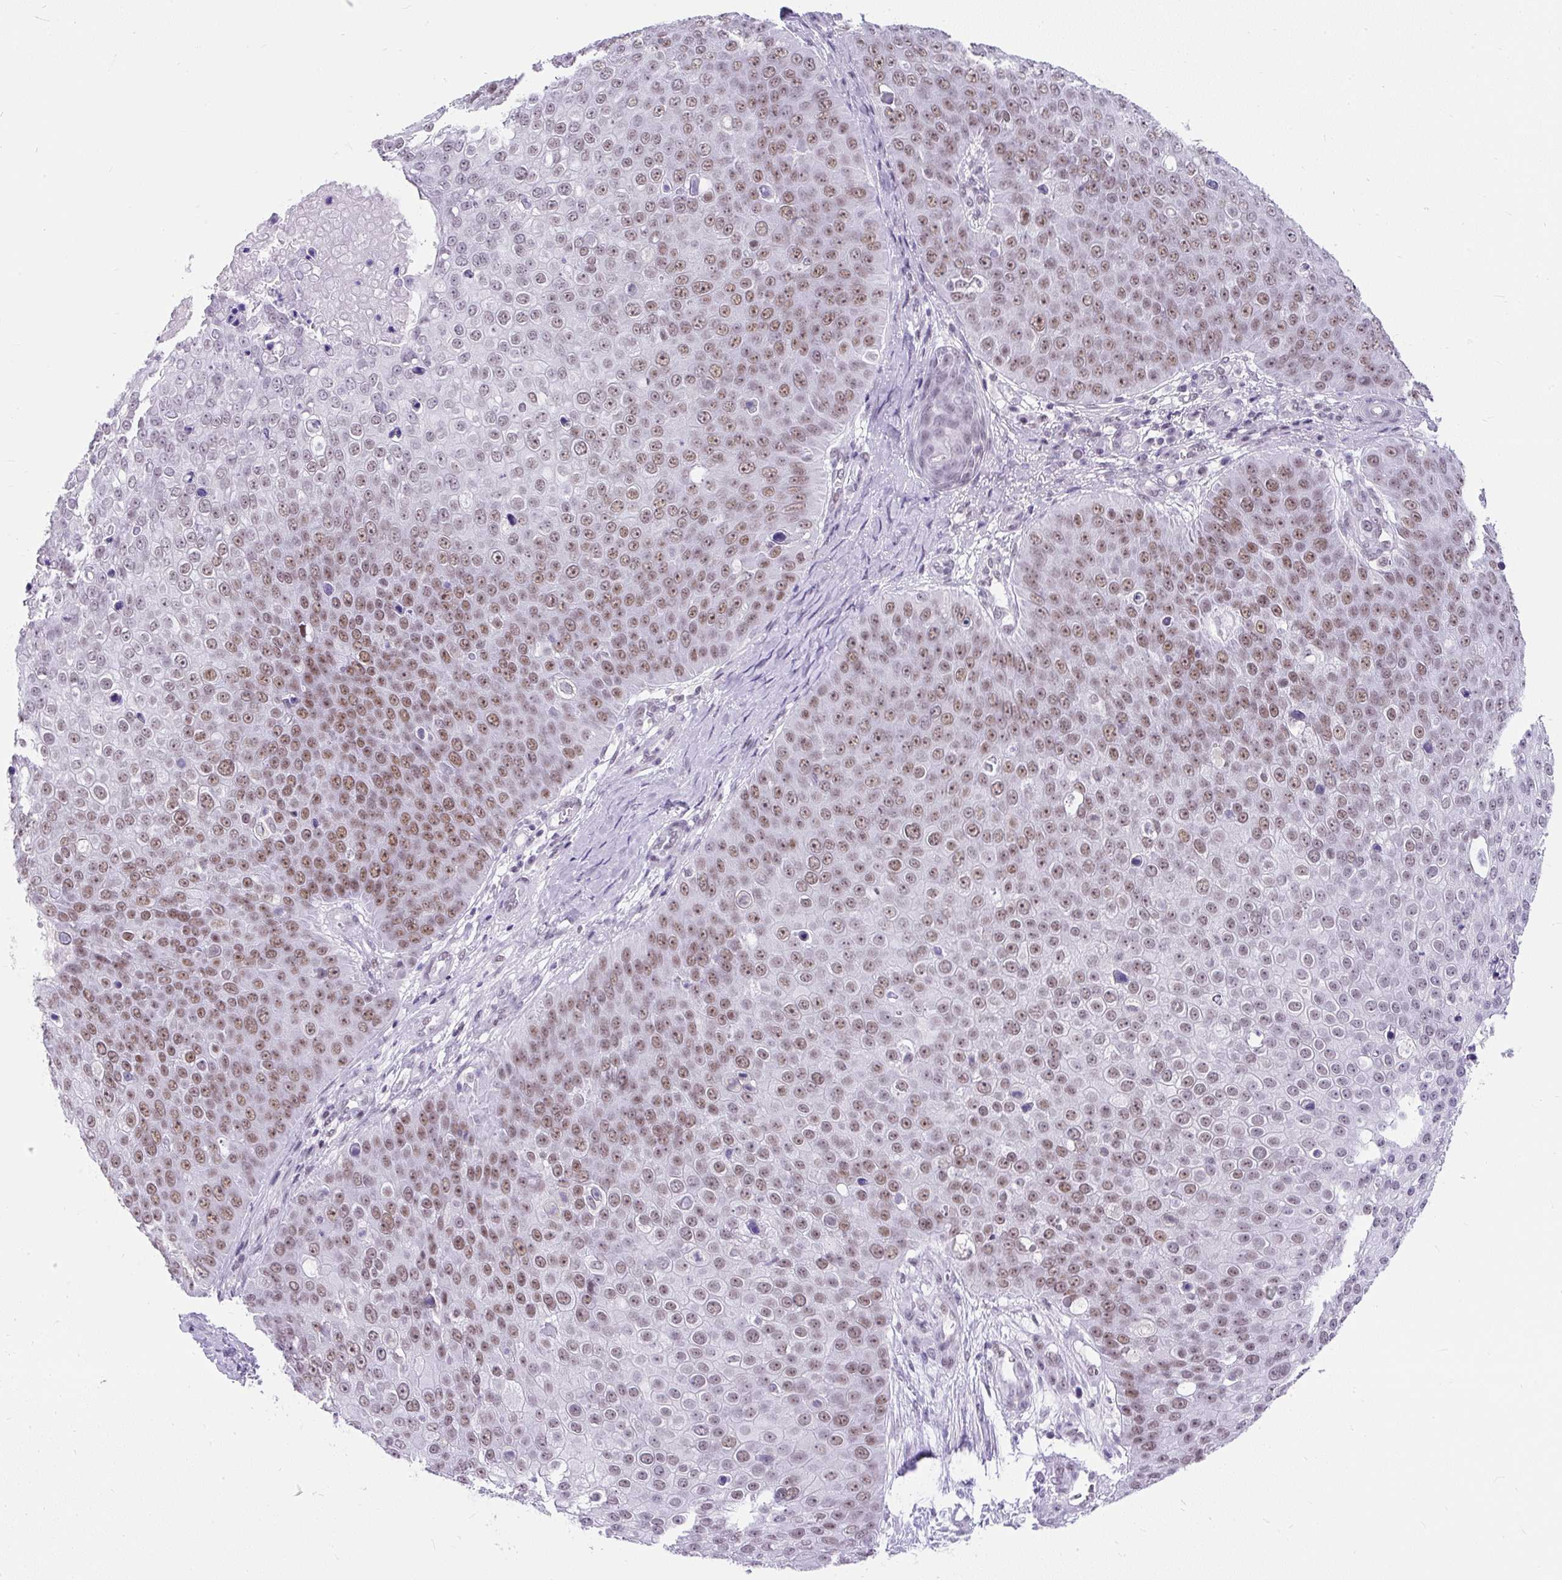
{"staining": {"intensity": "moderate", "quantity": ">75%", "location": "nuclear"}, "tissue": "skin cancer", "cell_type": "Tumor cells", "image_type": "cancer", "snomed": [{"axis": "morphology", "description": "Squamous cell carcinoma, NOS"}, {"axis": "topography", "description": "Skin"}], "caption": "Moderate nuclear protein positivity is present in about >75% of tumor cells in skin cancer.", "gene": "PLCXD2", "patient": {"sex": "male", "age": 71}}